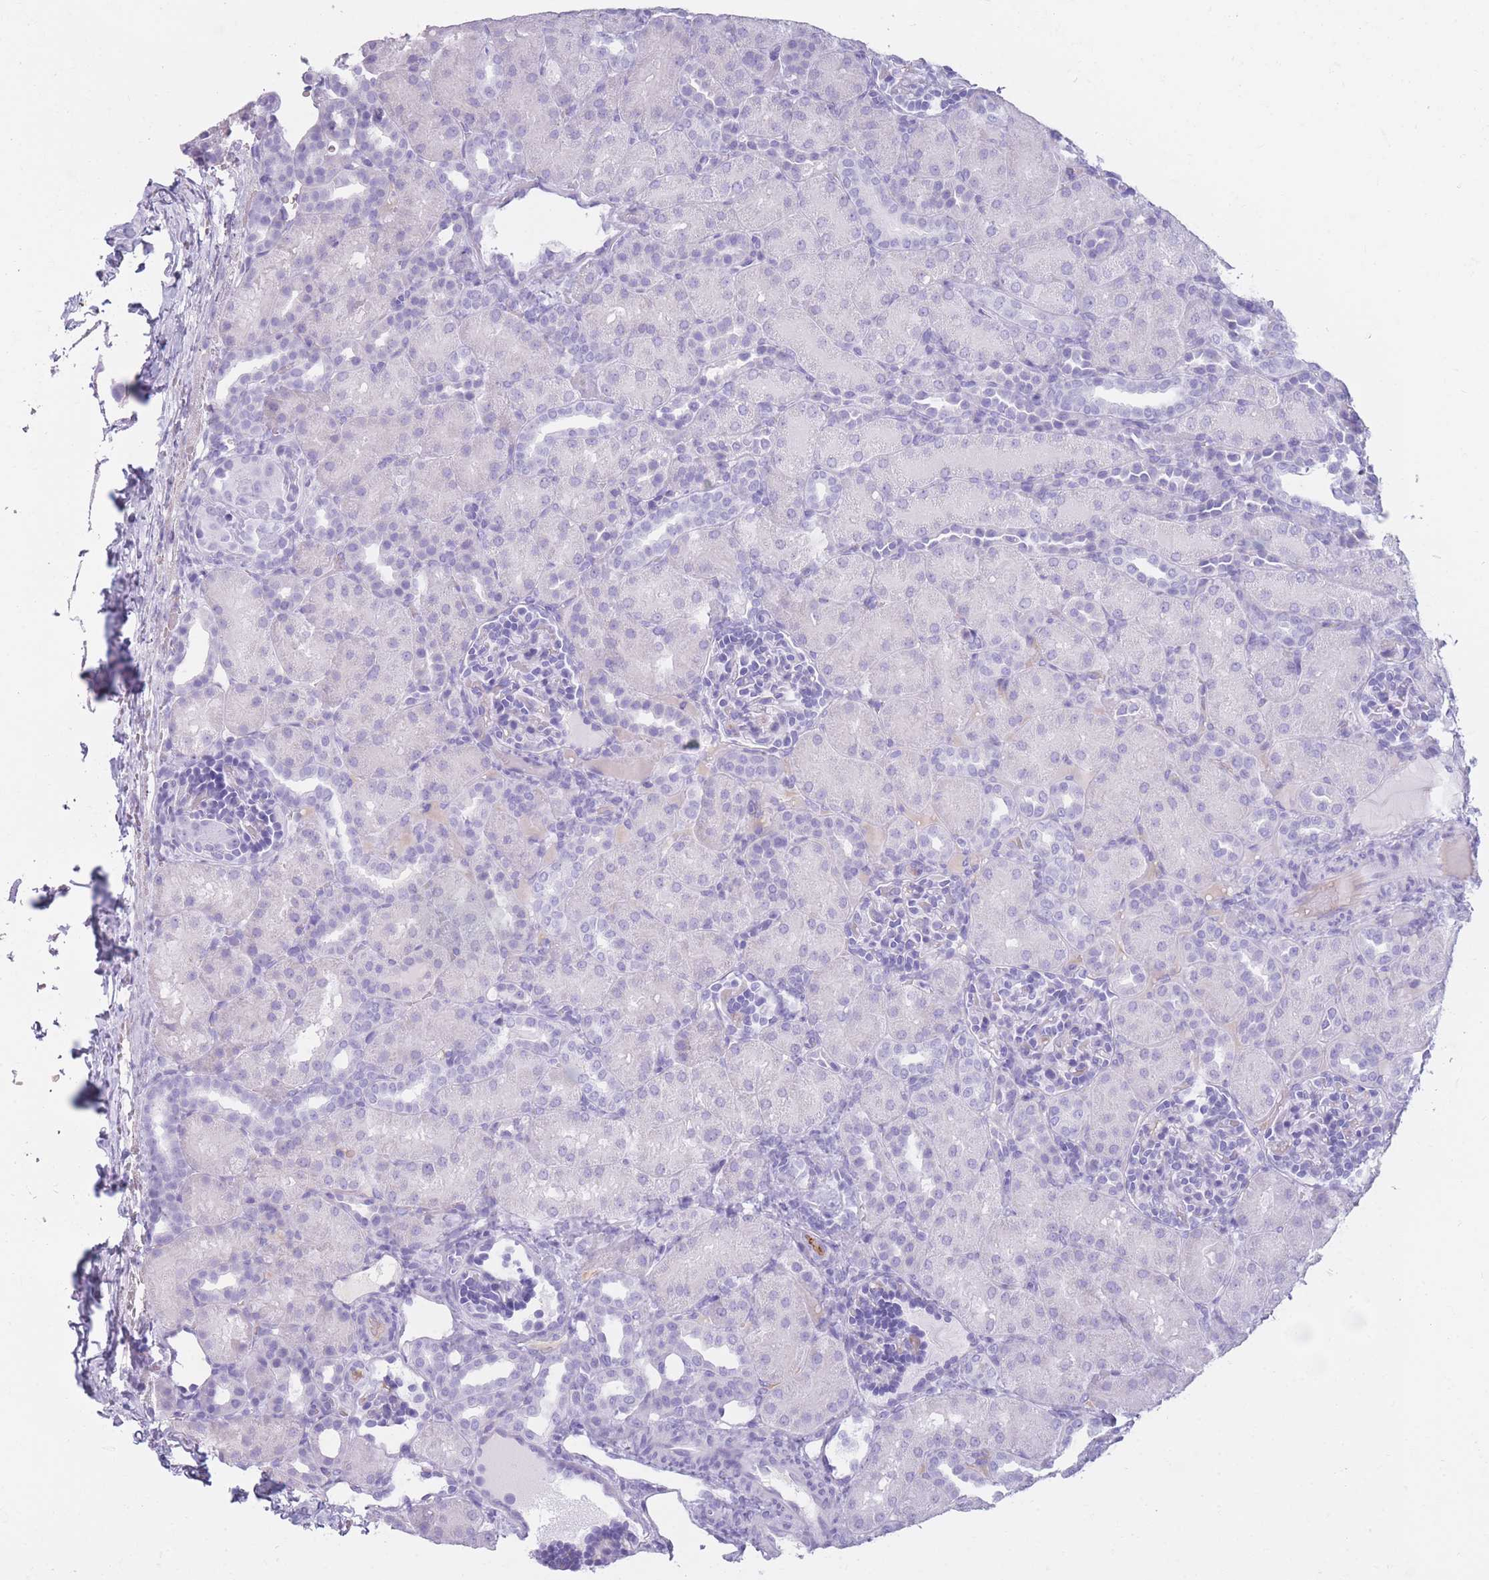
{"staining": {"intensity": "negative", "quantity": "none", "location": "none"}, "tissue": "kidney", "cell_type": "Cells in glomeruli", "image_type": "normal", "snomed": [{"axis": "morphology", "description": "Normal tissue, NOS"}, {"axis": "topography", "description": "Kidney"}], "caption": "This photomicrograph is of unremarkable kidney stained with immunohistochemistry (IHC) to label a protein in brown with the nuclei are counter-stained blue. There is no positivity in cells in glomeruli. (Brightfield microscopy of DAB IHC at high magnification).", "gene": "TNFSF11", "patient": {"sex": "male", "age": 1}}